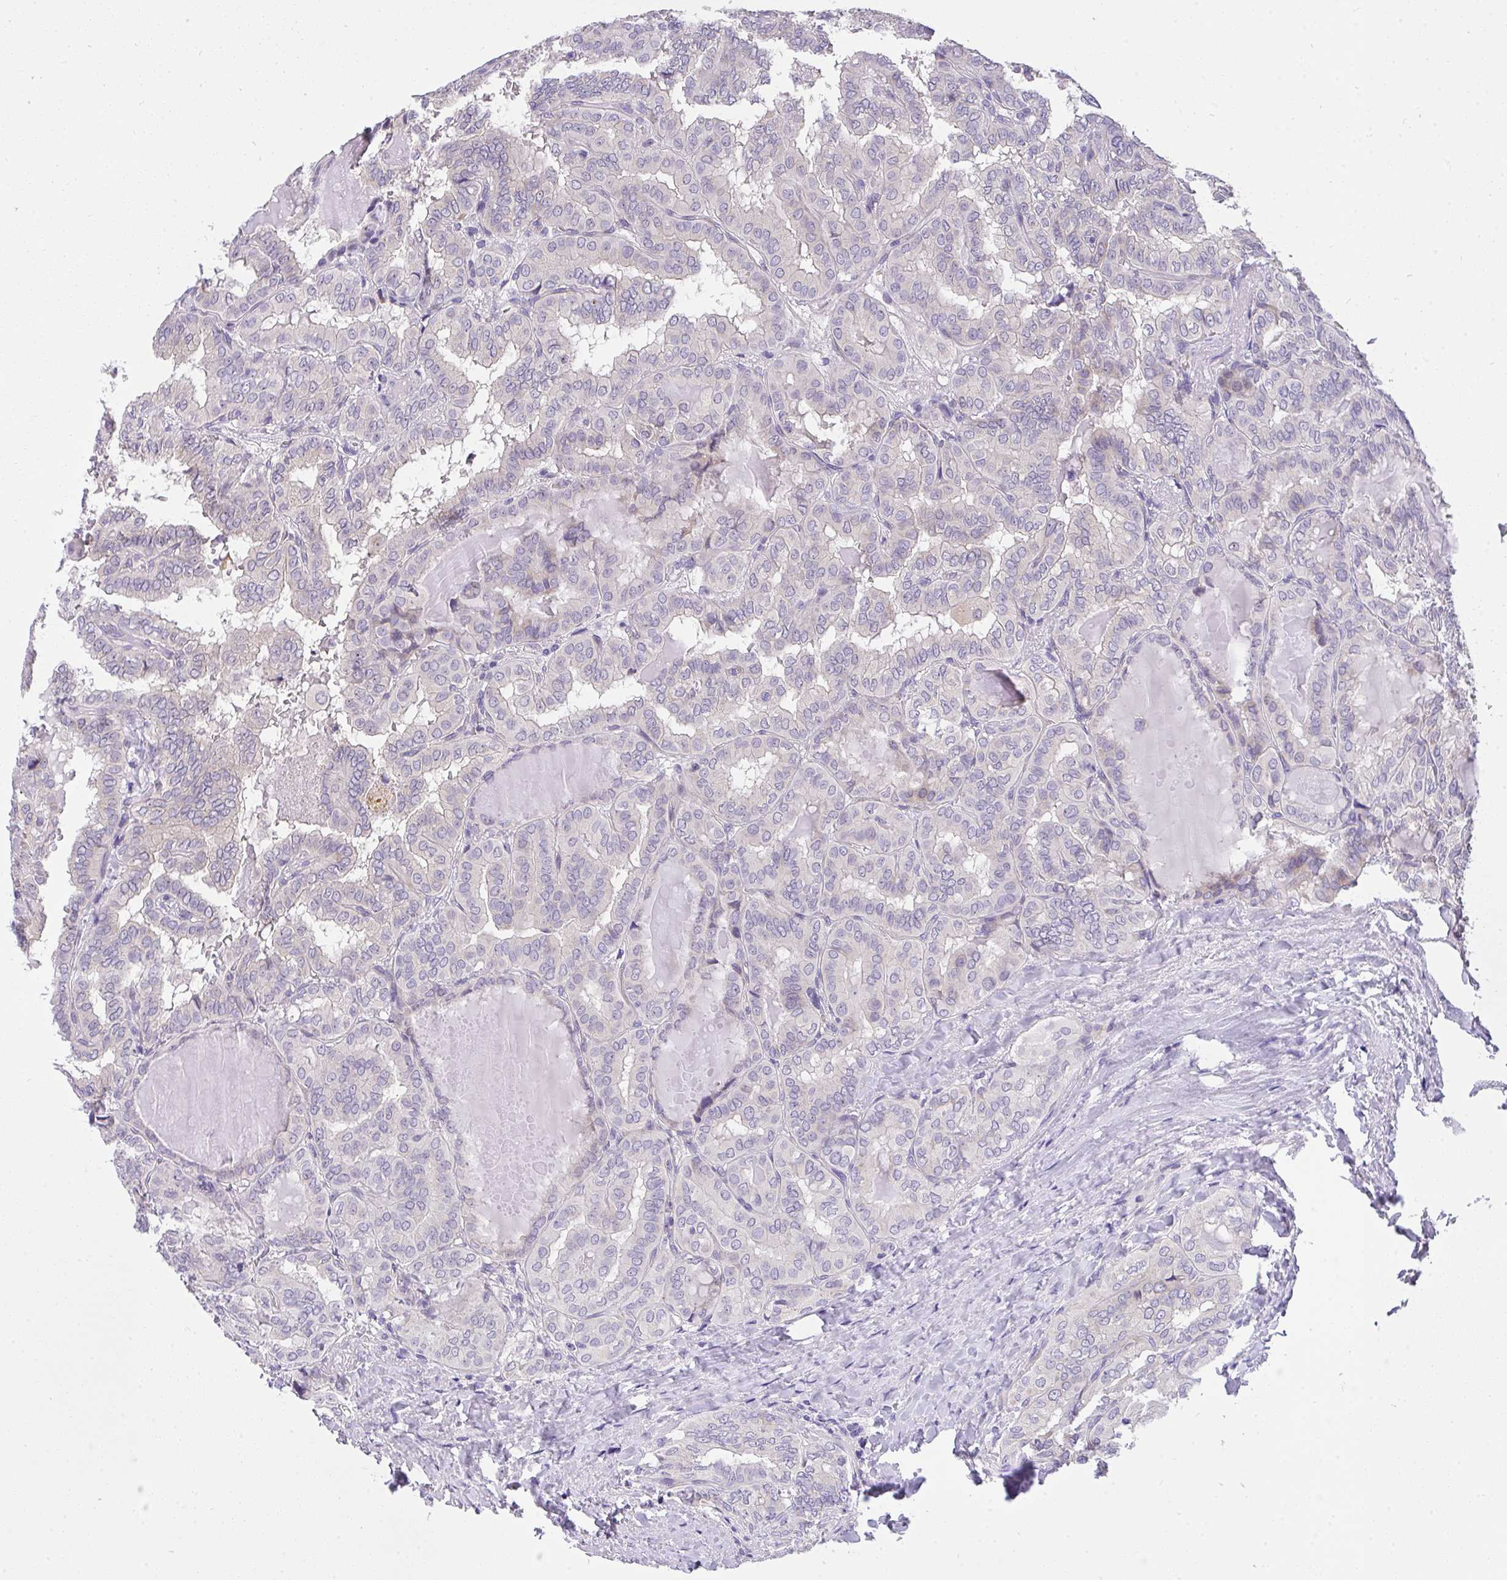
{"staining": {"intensity": "weak", "quantity": "<25%", "location": "cytoplasmic/membranous"}, "tissue": "thyroid cancer", "cell_type": "Tumor cells", "image_type": "cancer", "snomed": [{"axis": "morphology", "description": "Papillary adenocarcinoma, NOS"}, {"axis": "topography", "description": "Thyroid gland"}], "caption": "DAB (3,3'-diaminobenzidine) immunohistochemical staining of human thyroid papillary adenocarcinoma demonstrates no significant staining in tumor cells. (DAB immunohistochemistry (IHC) visualized using brightfield microscopy, high magnification).", "gene": "VGLL3", "patient": {"sex": "female", "age": 46}}